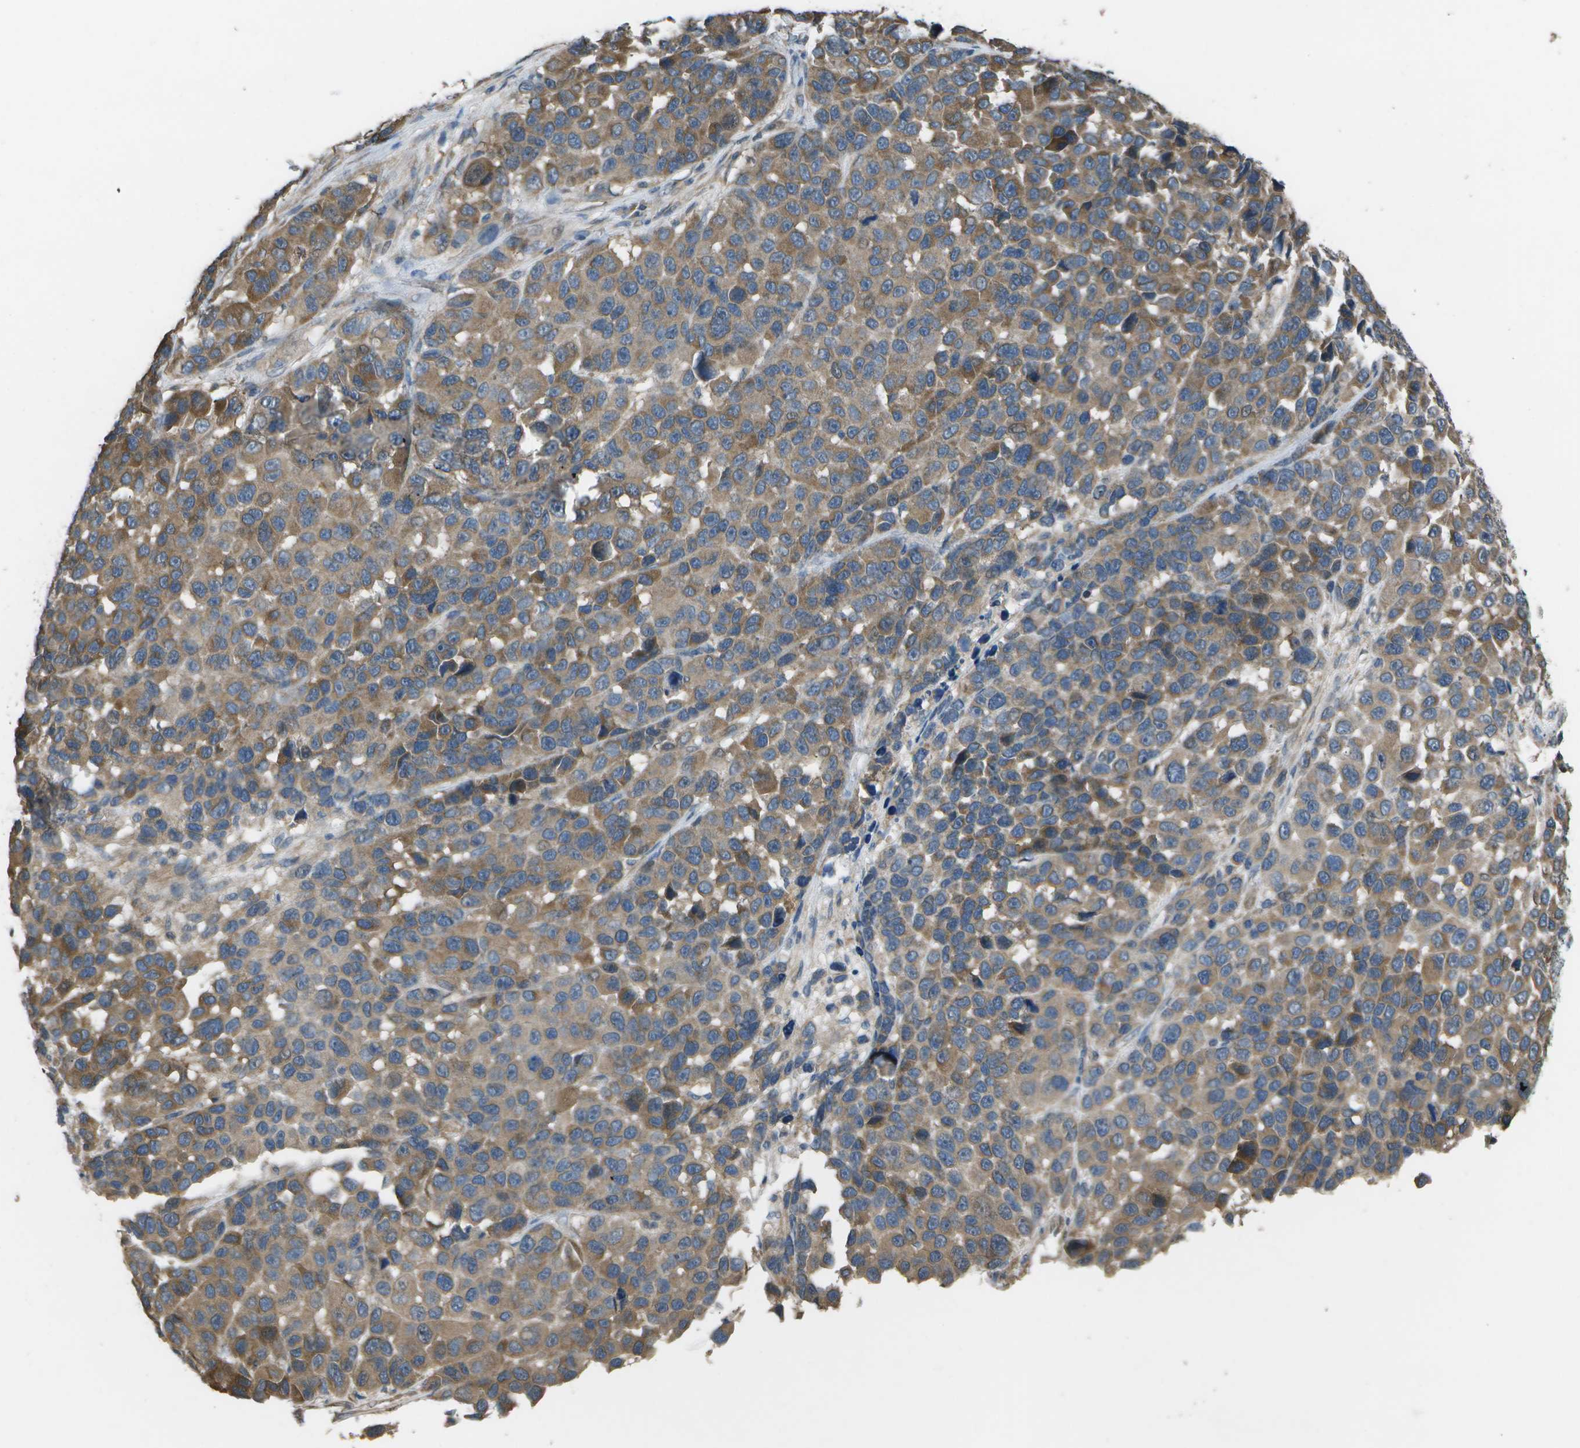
{"staining": {"intensity": "moderate", "quantity": ">75%", "location": "cytoplasmic/membranous"}, "tissue": "melanoma", "cell_type": "Tumor cells", "image_type": "cancer", "snomed": [{"axis": "morphology", "description": "Malignant melanoma, NOS"}, {"axis": "topography", "description": "Skin"}], "caption": "Immunohistochemistry (IHC) of melanoma demonstrates medium levels of moderate cytoplasmic/membranous staining in about >75% of tumor cells. (Stains: DAB in brown, nuclei in blue, Microscopy: brightfield microscopy at high magnification).", "gene": "CLNS1A", "patient": {"sex": "male", "age": 53}}